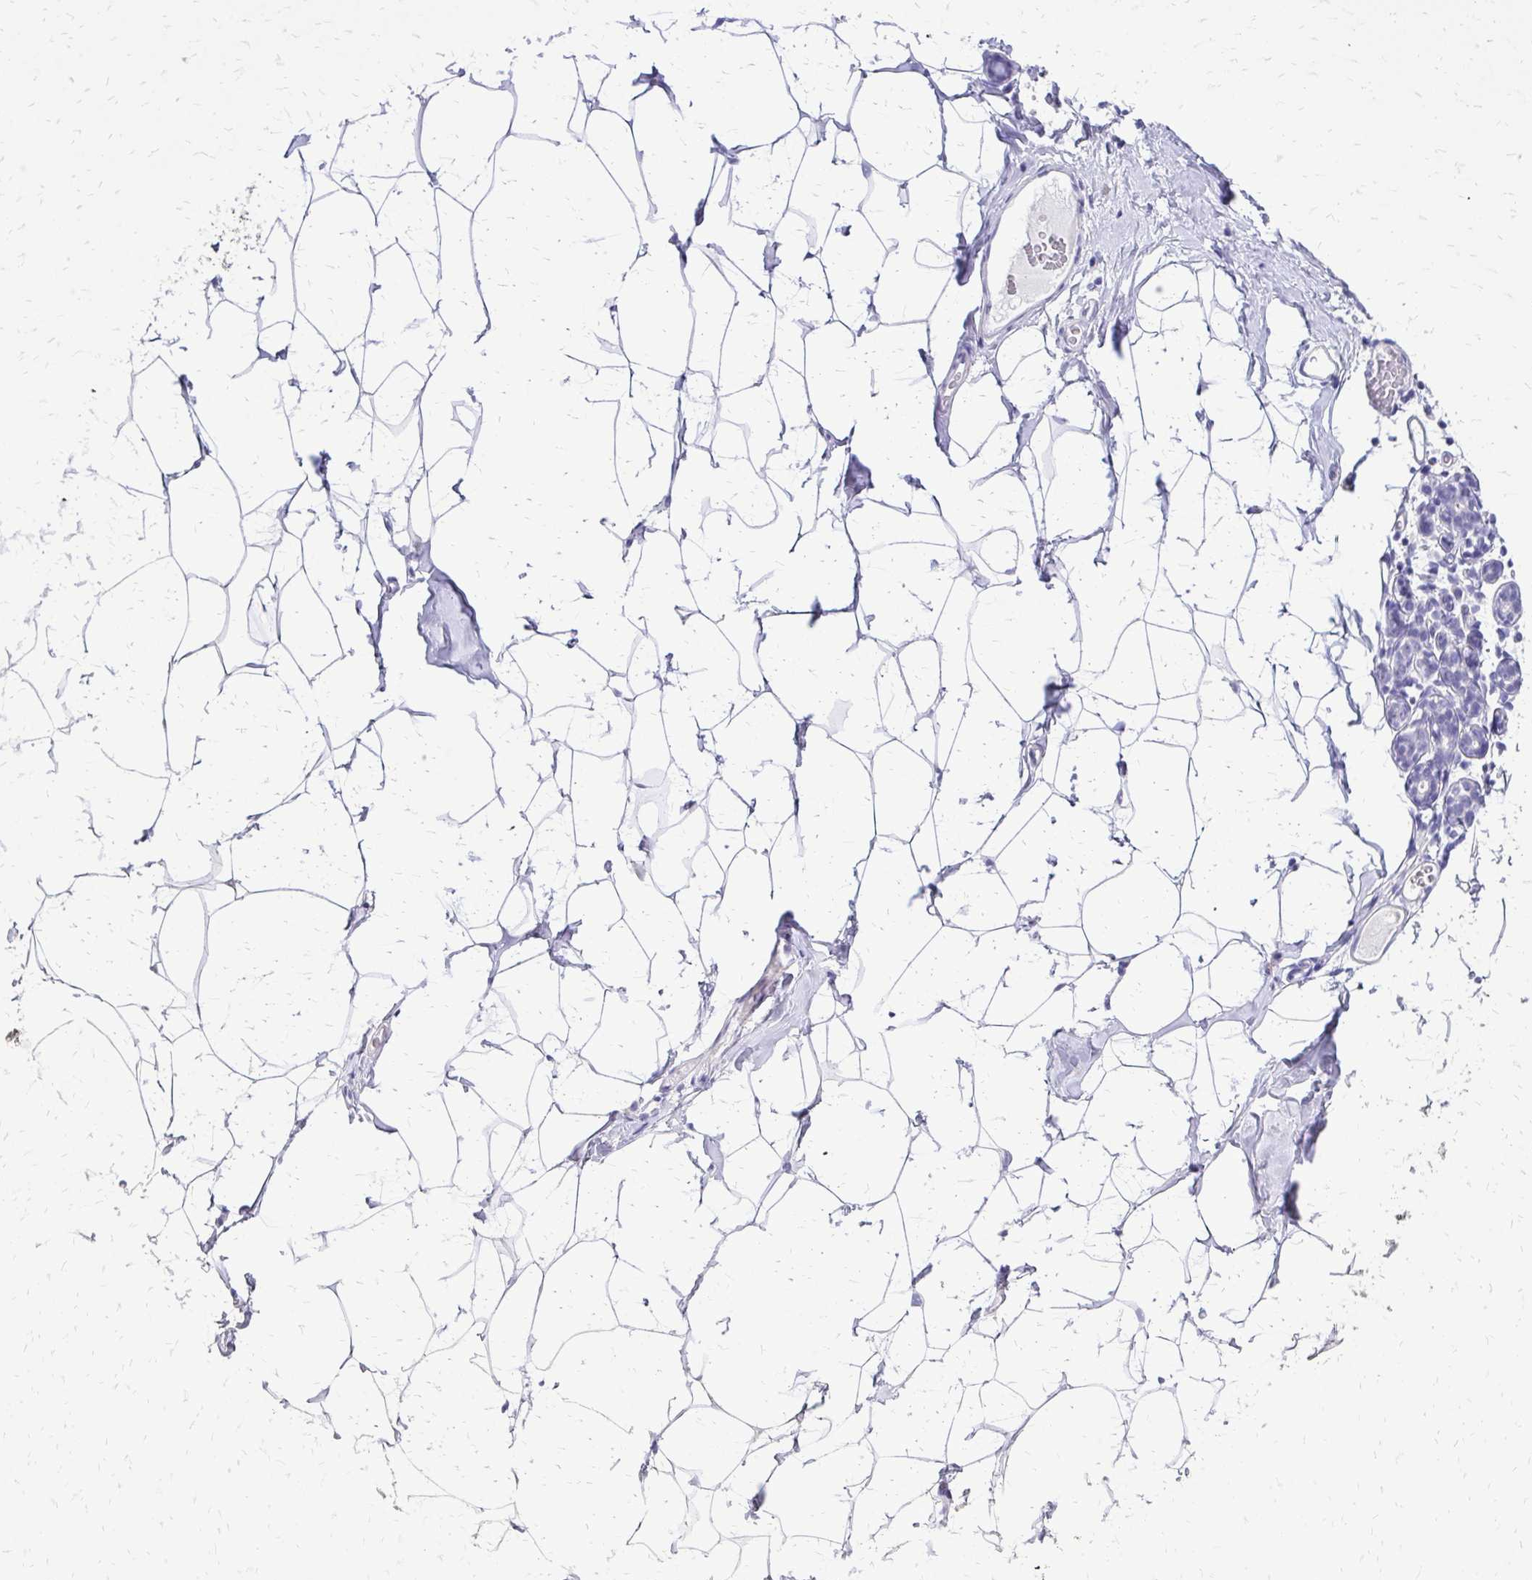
{"staining": {"intensity": "negative", "quantity": "none", "location": "none"}, "tissue": "breast", "cell_type": "Adipocytes", "image_type": "normal", "snomed": [{"axis": "morphology", "description": "Normal tissue, NOS"}, {"axis": "topography", "description": "Breast"}], "caption": "Micrograph shows no significant protein staining in adipocytes of benign breast. (Brightfield microscopy of DAB immunohistochemistry at high magnification).", "gene": "SLC32A1", "patient": {"sex": "female", "age": 32}}